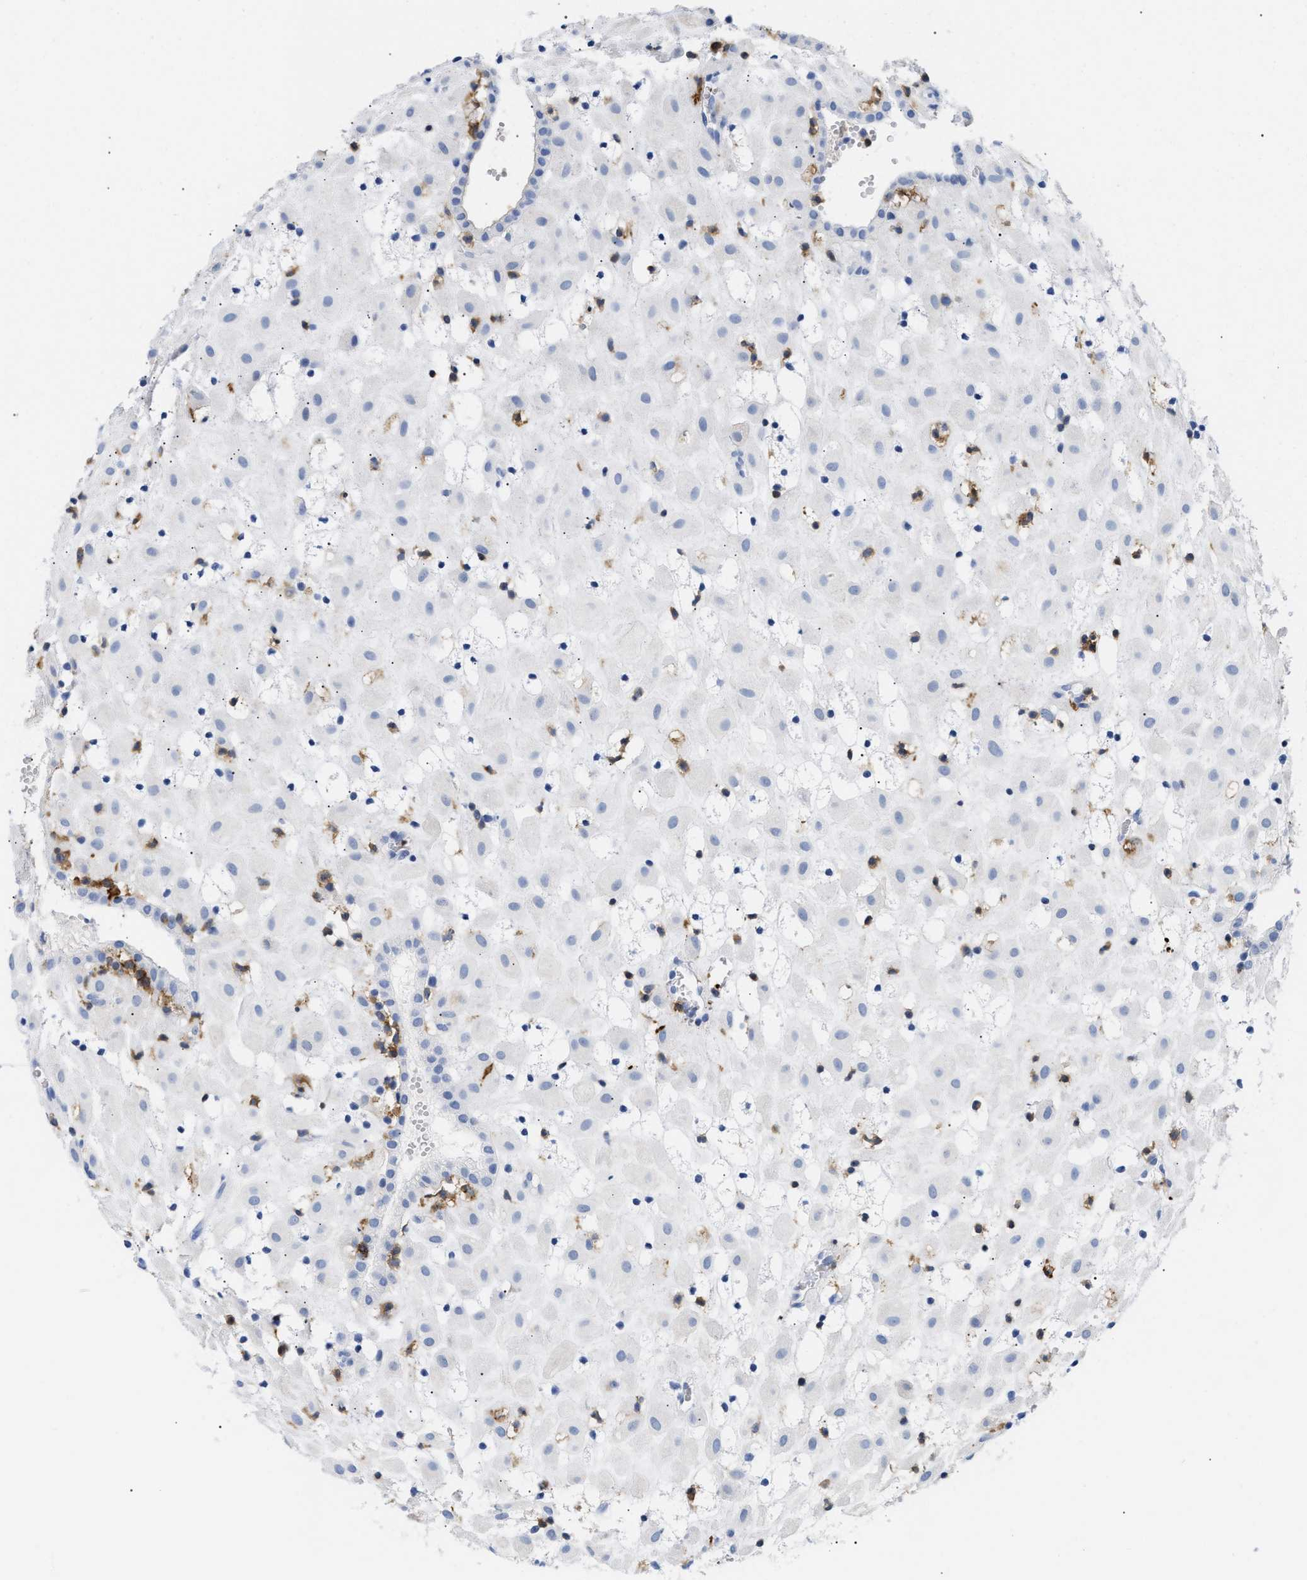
{"staining": {"intensity": "negative", "quantity": "none", "location": "none"}, "tissue": "placenta", "cell_type": "Decidual cells", "image_type": "normal", "snomed": [{"axis": "morphology", "description": "Normal tissue, NOS"}, {"axis": "topography", "description": "Placenta"}], "caption": "IHC of normal human placenta demonstrates no positivity in decidual cells.", "gene": "LCP1", "patient": {"sex": "female", "age": 18}}